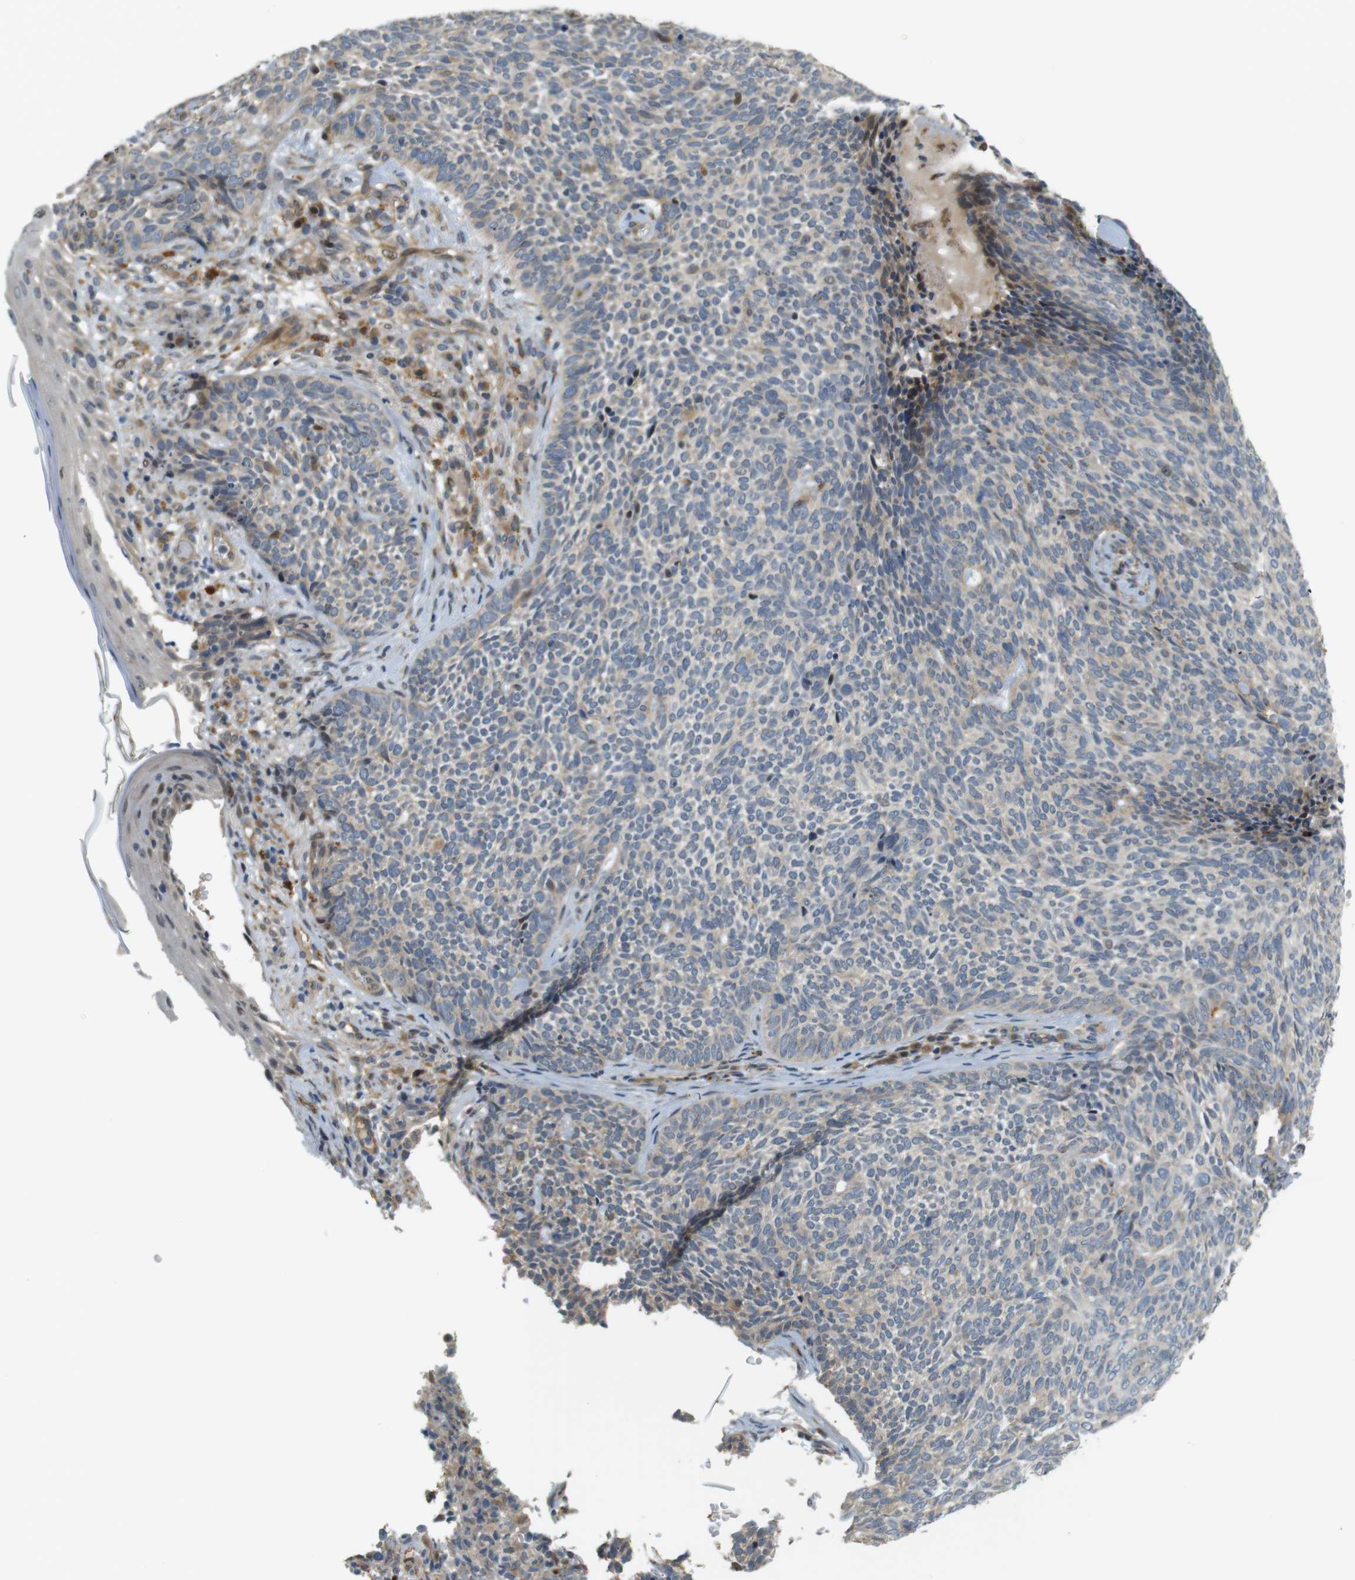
{"staining": {"intensity": "moderate", "quantity": "<25%", "location": "cytoplasmic/membranous"}, "tissue": "skin cancer", "cell_type": "Tumor cells", "image_type": "cancer", "snomed": [{"axis": "morphology", "description": "Basal cell carcinoma"}, {"axis": "topography", "description": "Skin"}], "caption": "Protein expression by immunohistochemistry (IHC) reveals moderate cytoplasmic/membranous staining in about <25% of tumor cells in basal cell carcinoma (skin). The protein of interest is shown in brown color, while the nuclei are stained blue.", "gene": "TSPAN9", "patient": {"sex": "female", "age": 84}}